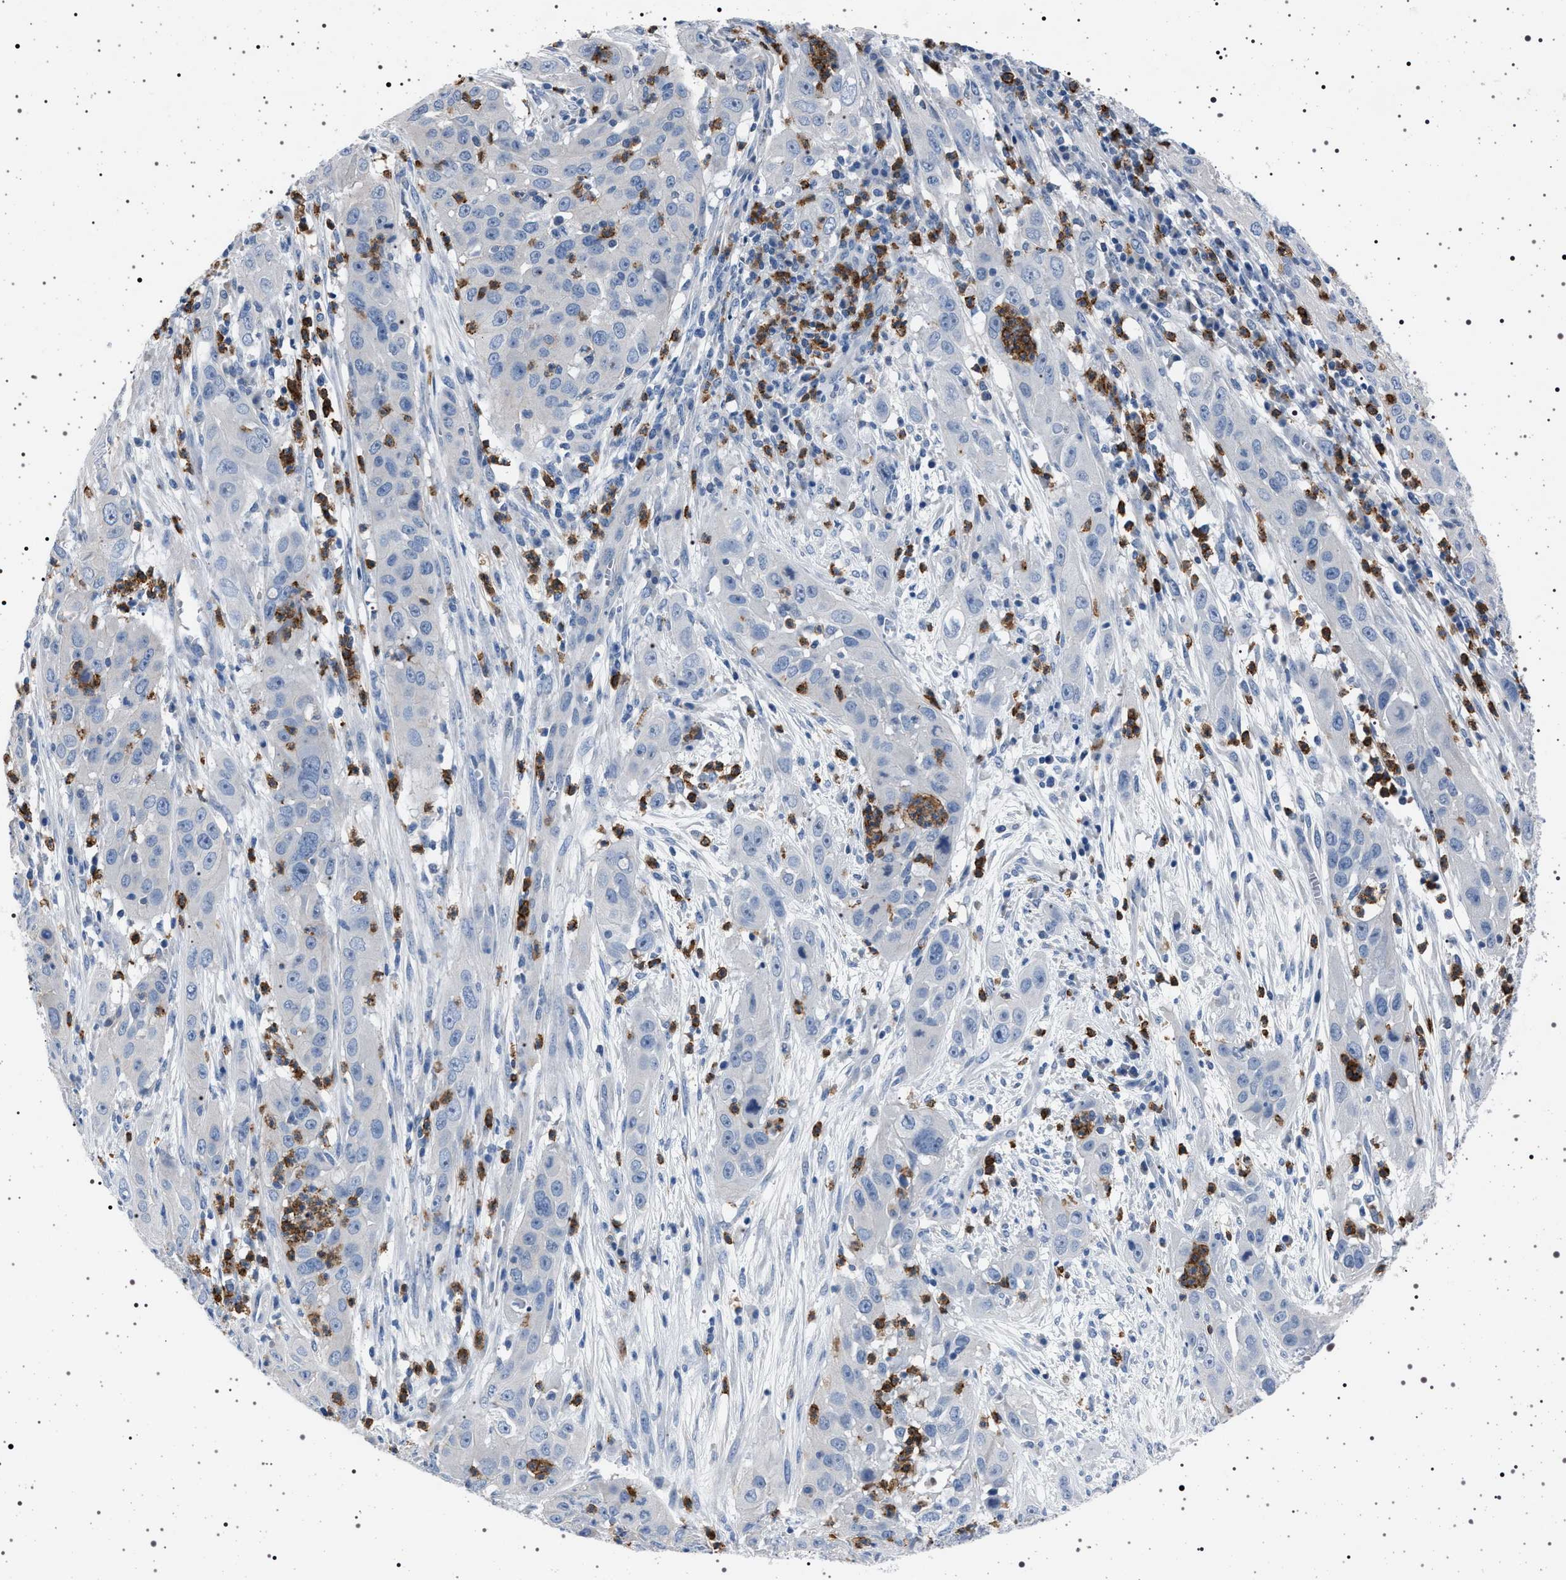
{"staining": {"intensity": "negative", "quantity": "none", "location": "none"}, "tissue": "cervical cancer", "cell_type": "Tumor cells", "image_type": "cancer", "snomed": [{"axis": "morphology", "description": "Squamous cell carcinoma, NOS"}, {"axis": "topography", "description": "Cervix"}], "caption": "A high-resolution histopathology image shows immunohistochemistry staining of cervical cancer, which exhibits no significant expression in tumor cells.", "gene": "NAT9", "patient": {"sex": "female", "age": 32}}